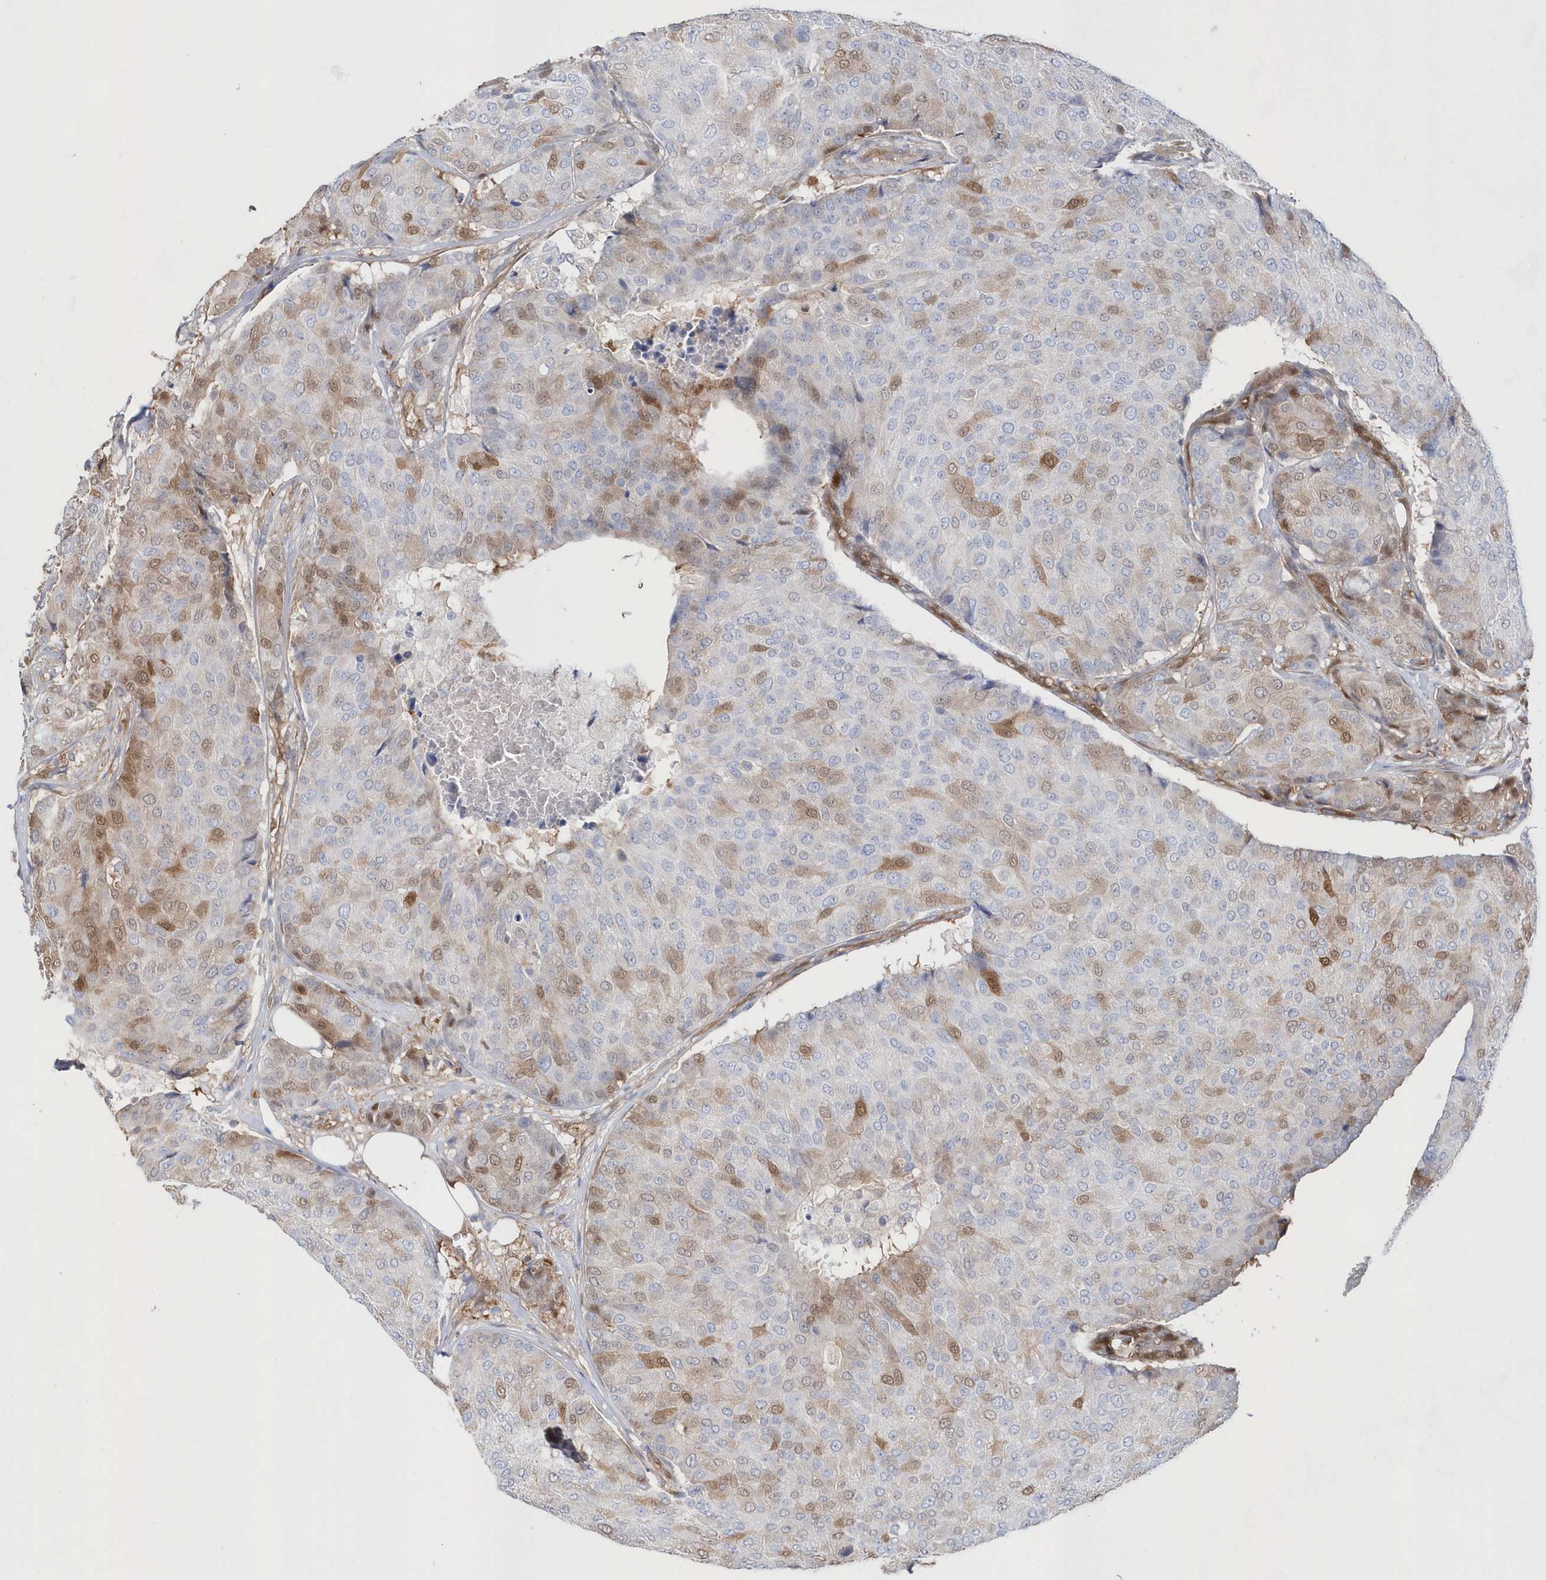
{"staining": {"intensity": "moderate", "quantity": "<25%", "location": "cytoplasmic/membranous,nuclear"}, "tissue": "breast cancer", "cell_type": "Tumor cells", "image_type": "cancer", "snomed": [{"axis": "morphology", "description": "Duct carcinoma"}, {"axis": "topography", "description": "Breast"}], "caption": "A micrograph showing moderate cytoplasmic/membranous and nuclear expression in approximately <25% of tumor cells in breast cancer (invasive ductal carcinoma), as visualized by brown immunohistochemical staining.", "gene": "BDH2", "patient": {"sex": "female", "age": 75}}